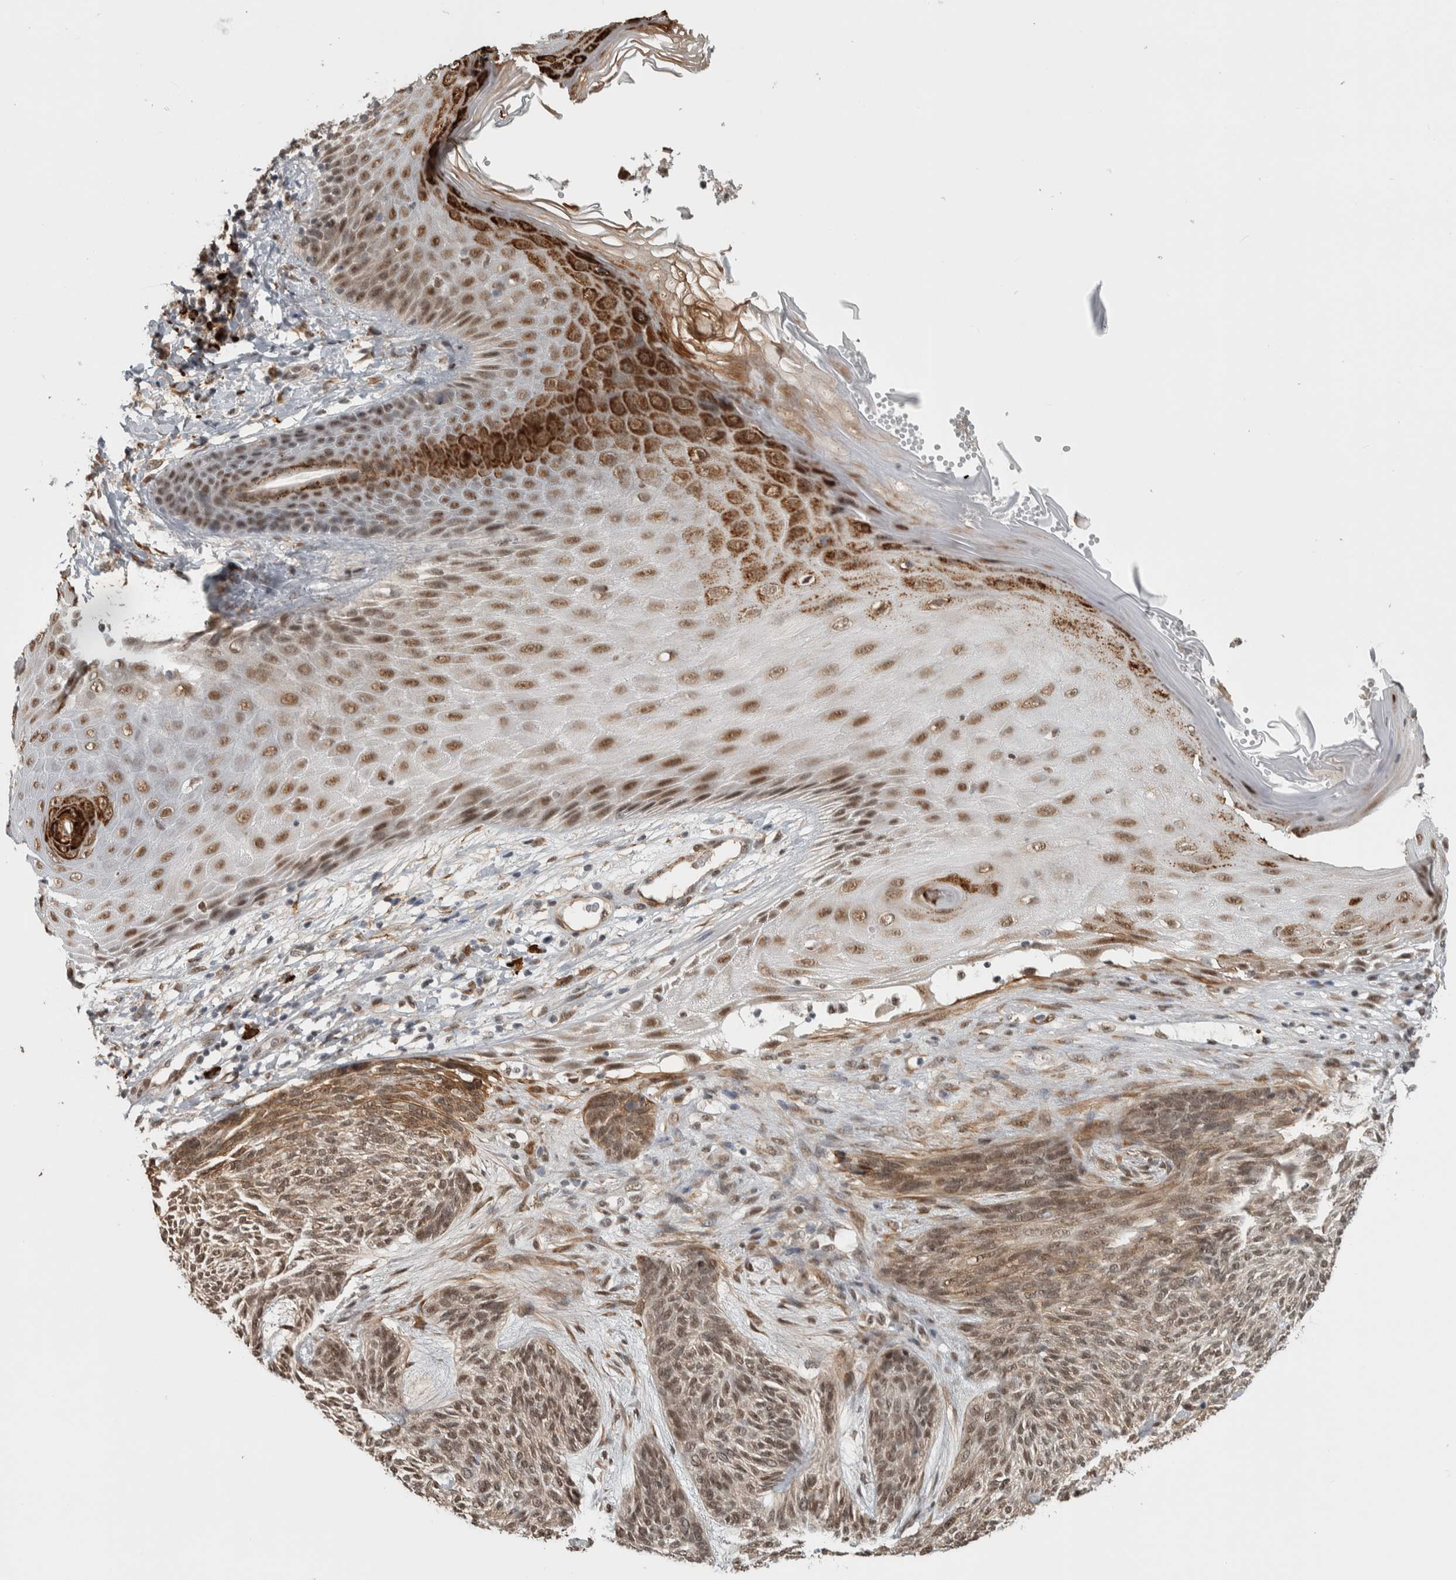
{"staining": {"intensity": "moderate", "quantity": "25%-75%", "location": "nuclear"}, "tissue": "skin cancer", "cell_type": "Tumor cells", "image_type": "cancer", "snomed": [{"axis": "morphology", "description": "Basal cell carcinoma"}, {"axis": "topography", "description": "Skin"}], "caption": "Protein analysis of basal cell carcinoma (skin) tissue demonstrates moderate nuclear positivity in about 25%-75% of tumor cells.", "gene": "DDX42", "patient": {"sex": "male", "age": 55}}